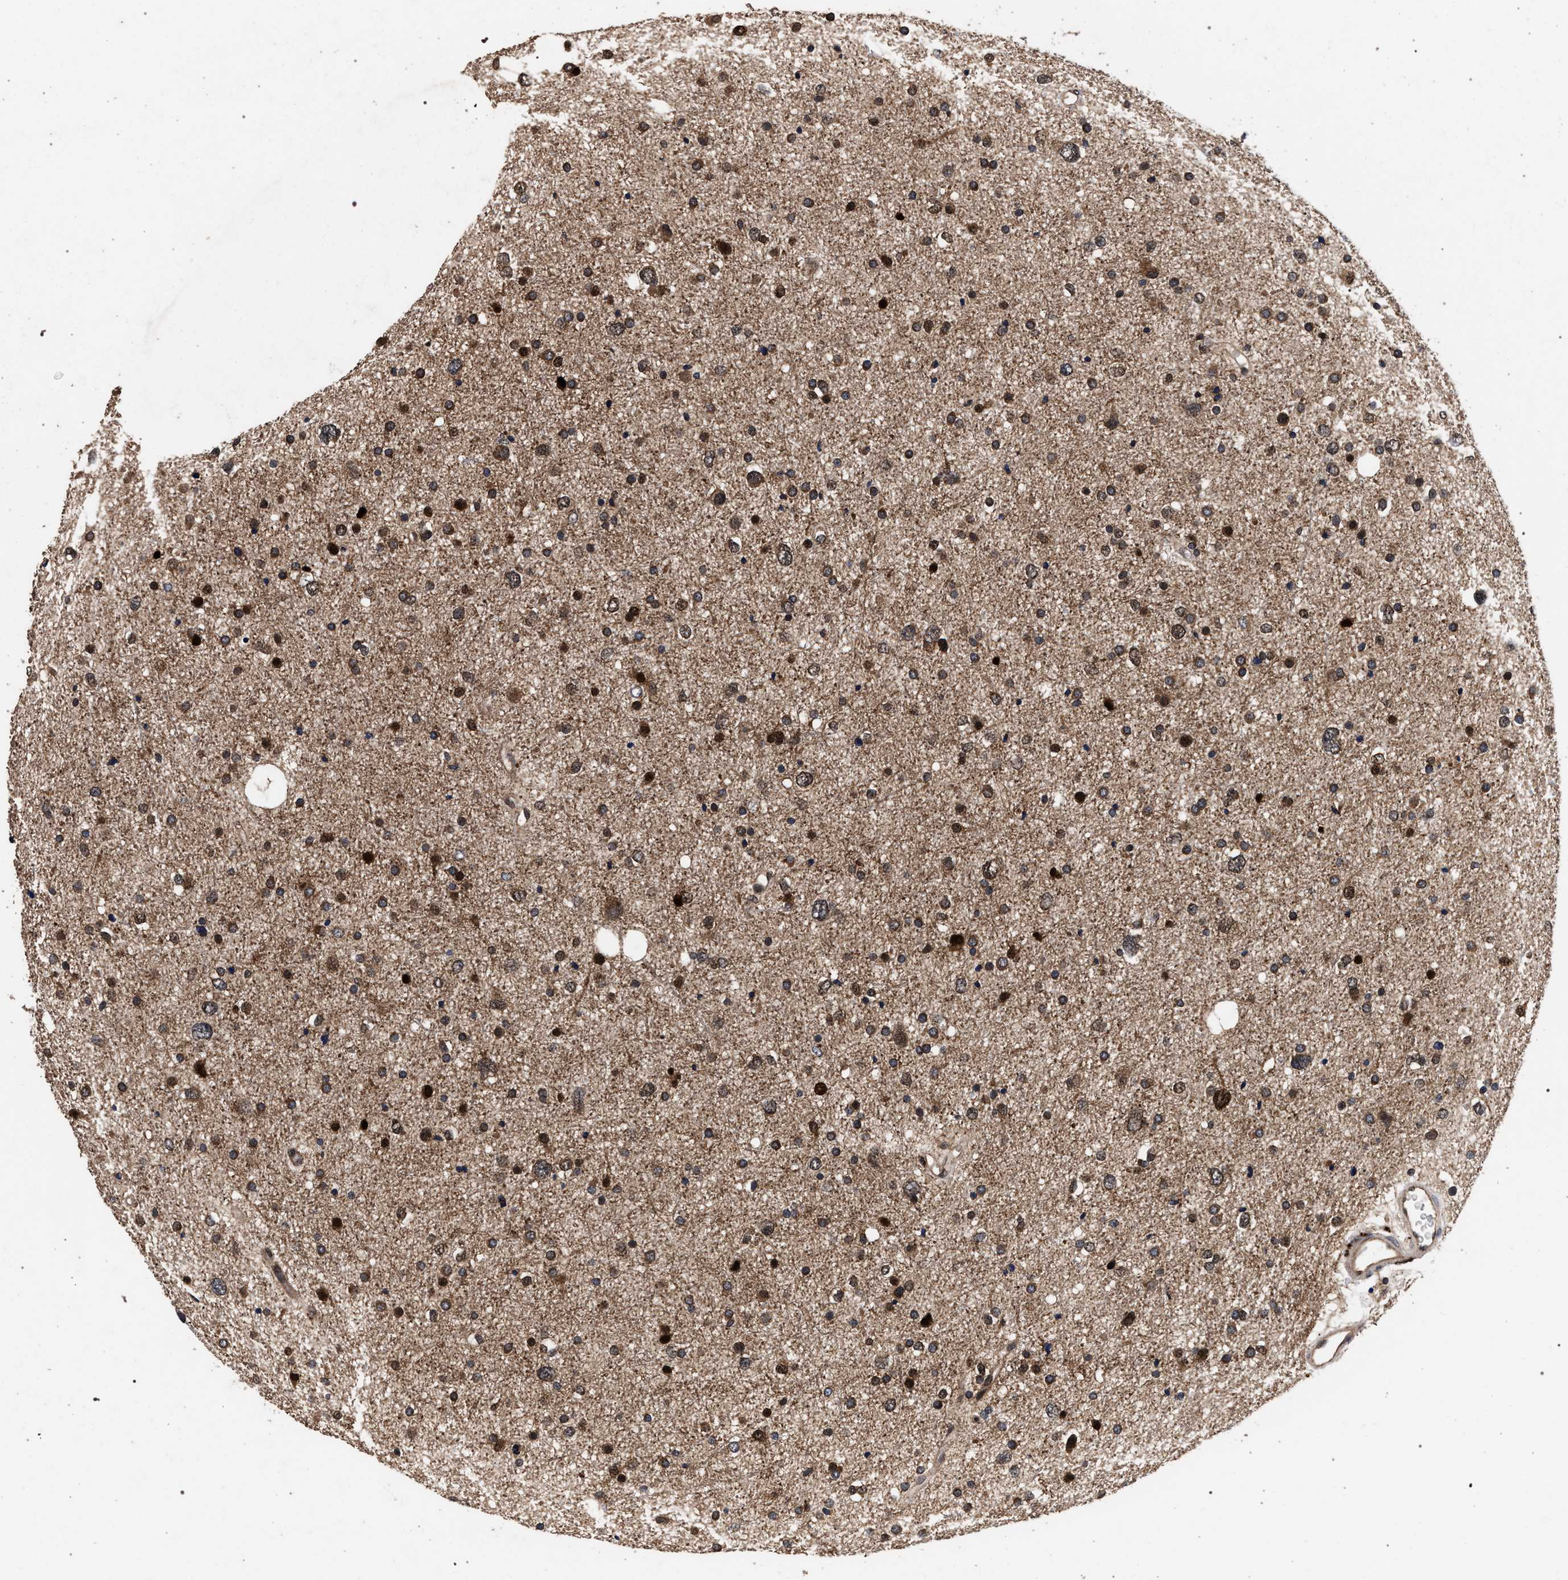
{"staining": {"intensity": "moderate", "quantity": ">75%", "location": "cytoplasmic/membranous,nuclear"}, "tissue": "glioma", "cell_type": "Tumor cells", "image_type": "cancer", "snomed": [{"axis": "morphology", "description": "Glioma, malignant, Low grade"}, {"axis": "topography", "description": "Brain"}], "caption": "About >75% of tumor cells in low-grade glioma (malignant) show moderate cytoplasmic/membranous and nuclear protein staining as visualized by brown immunohistochemical staining.", "gene": "ACOX1", "patient": {"sex": "female", "age": 37}}